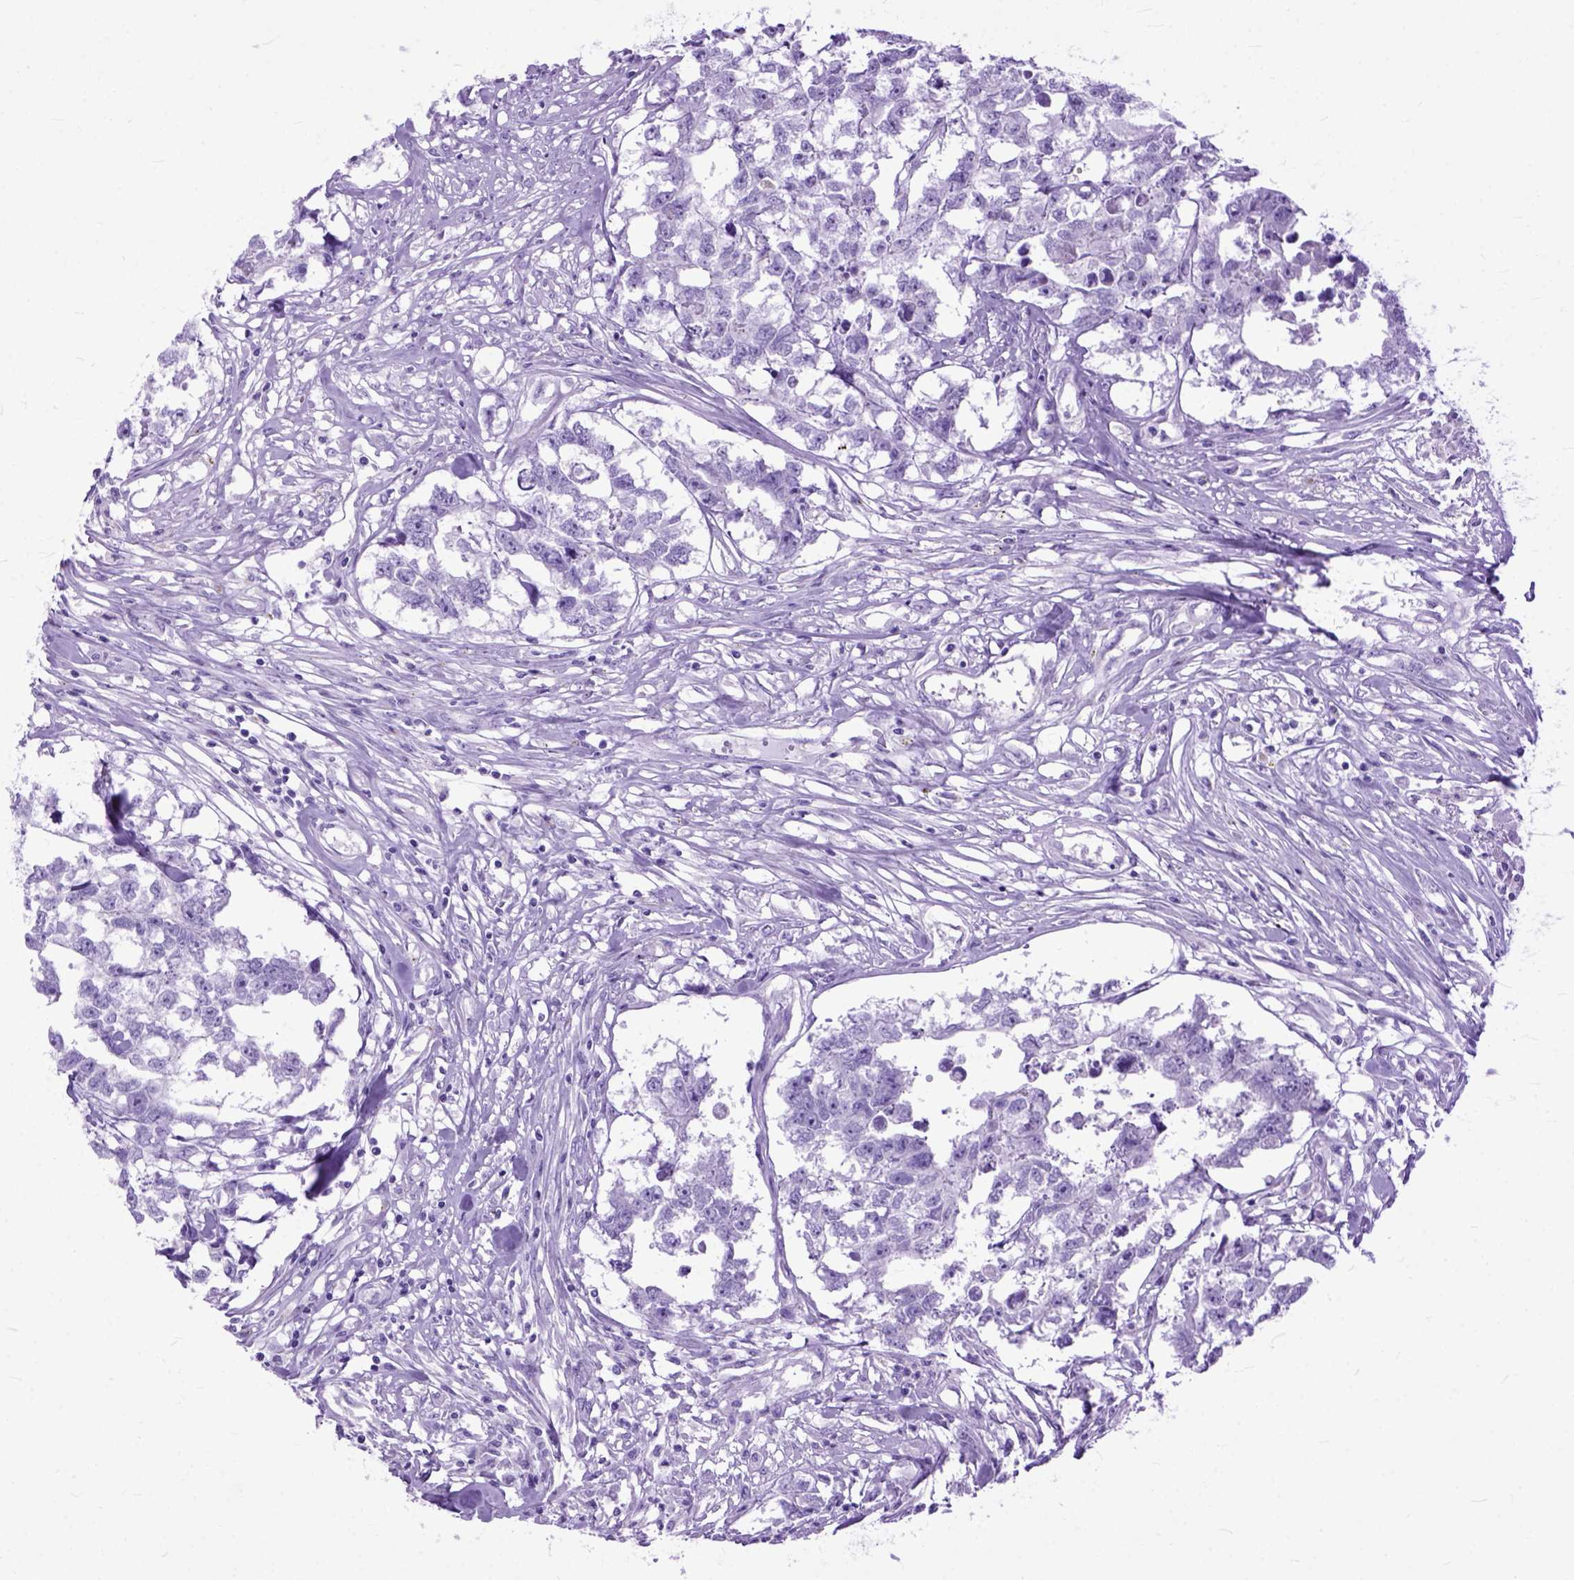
{"staining": {"intensity": "negative", "quantity": "none", "location": "none"}, "tissue": "testis cancer", "cell_type": "Tumor cells", "image_type": "cancer", "snomed": [{"axis": "morphology", "description": "Carcinoma, Embryonal, NOS"}, {"axis": "morphology", "description": "Teratoma, malignant, NOS"}, {"axis": "topography", "description": "Testis"}], "caption": "Immunohistochemistry histopathology image of neoplastic tissue: testis cancer stained with DAB demonstrates no significant protein positivity in tumor cells.", "gene": "GNGT1", "patient": {"sex": "male", "age": 44}}